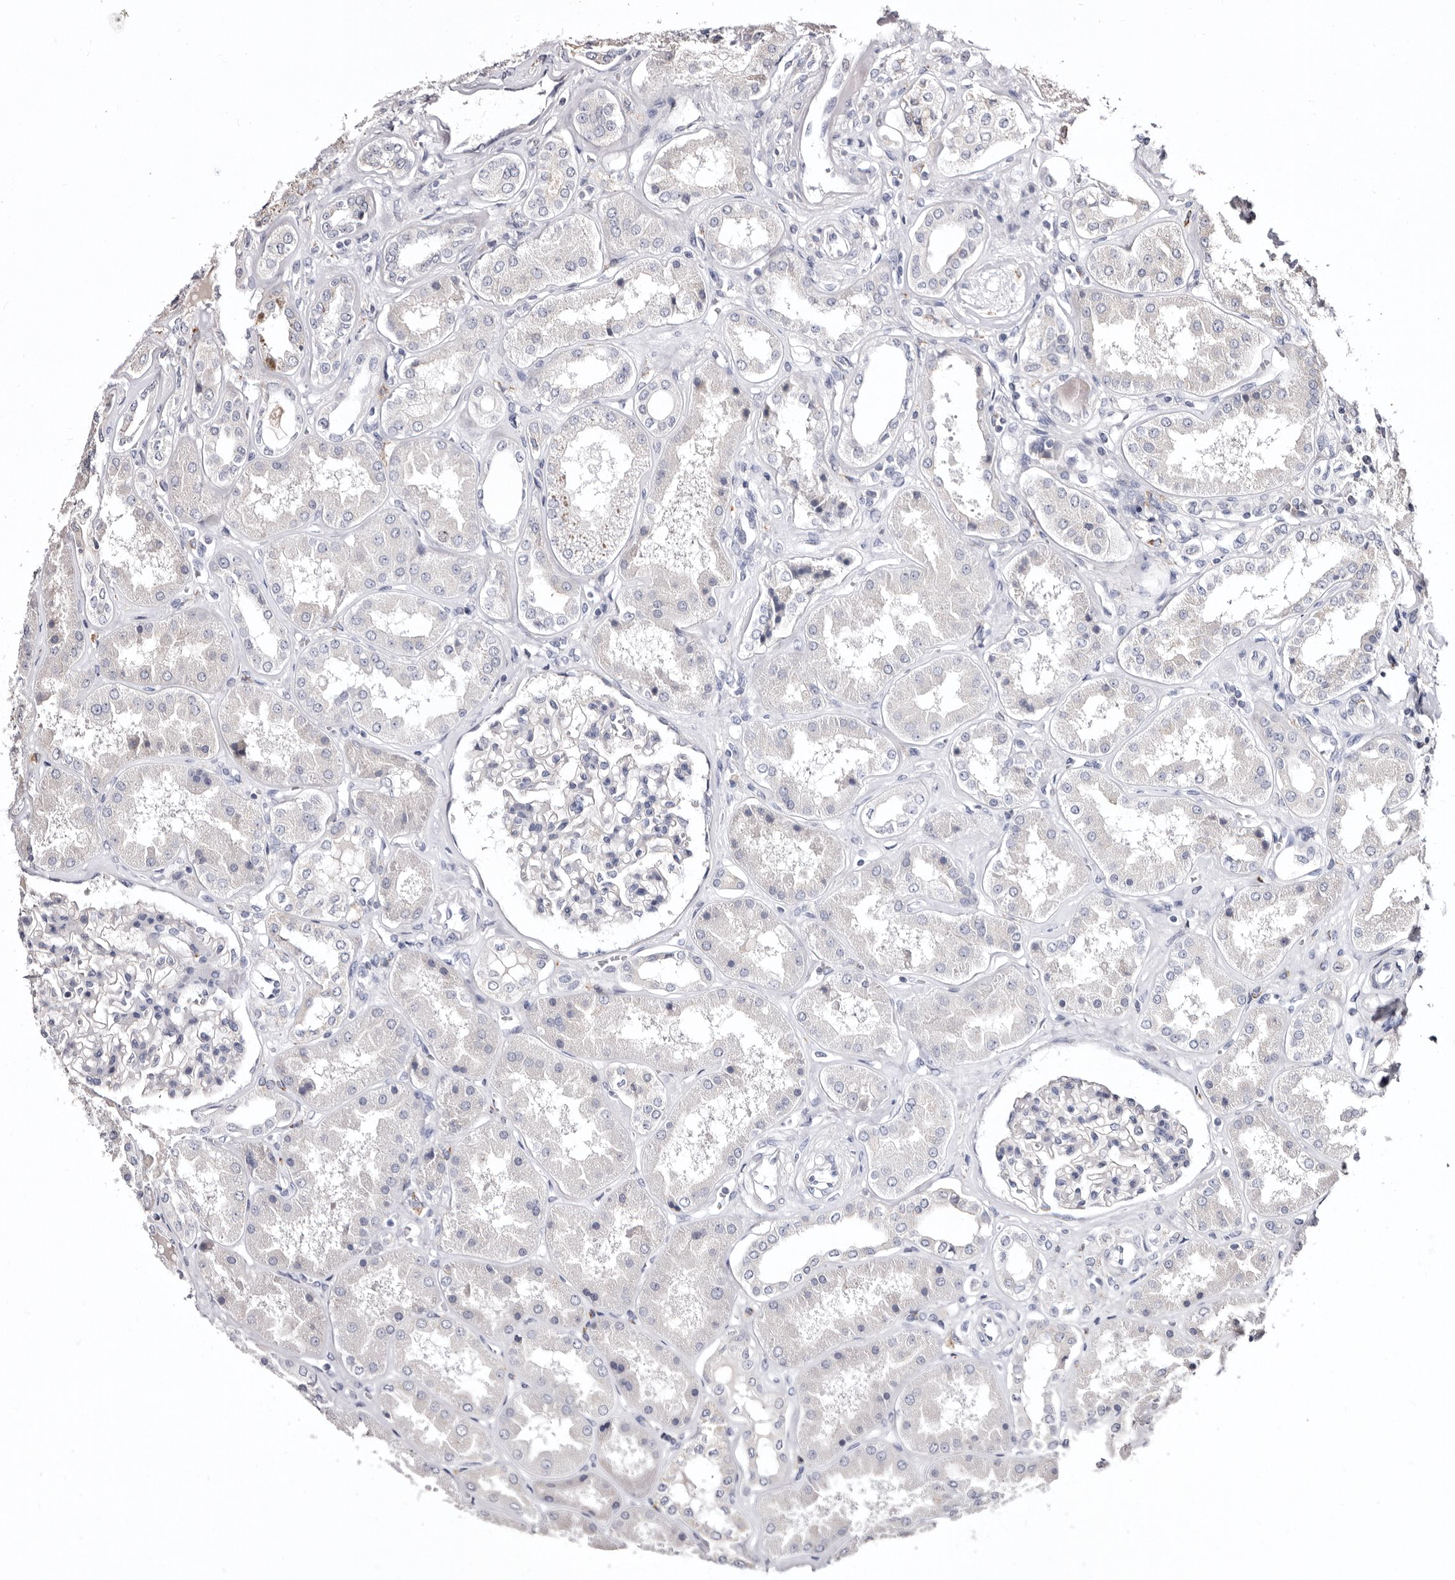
{"staining": {"intensity": "negative", "quantity": "none", "location": "none"}, "tissue": "kidney", "cell_type": "Cells in glomeruli", "image_type": "normal", "snomed": [{"axis": "morphology", "description": "Normal tissue, NOS"}, {"axis": "topography", "description": "Kidney"}], "caption": "IHC micrograph of benign kidney: kidney stained with DAB (3,3'-diaminobenzidine) reveals no significant protein positivity in cells in glomeruli. The staining is performed using DAB (3,3'-diaminobenzidine) brown chromogen with nuclei counter-stained in using hematoxylin.", "gene": "CDCA8", "patient": {"sex": "female", "age": 56}}